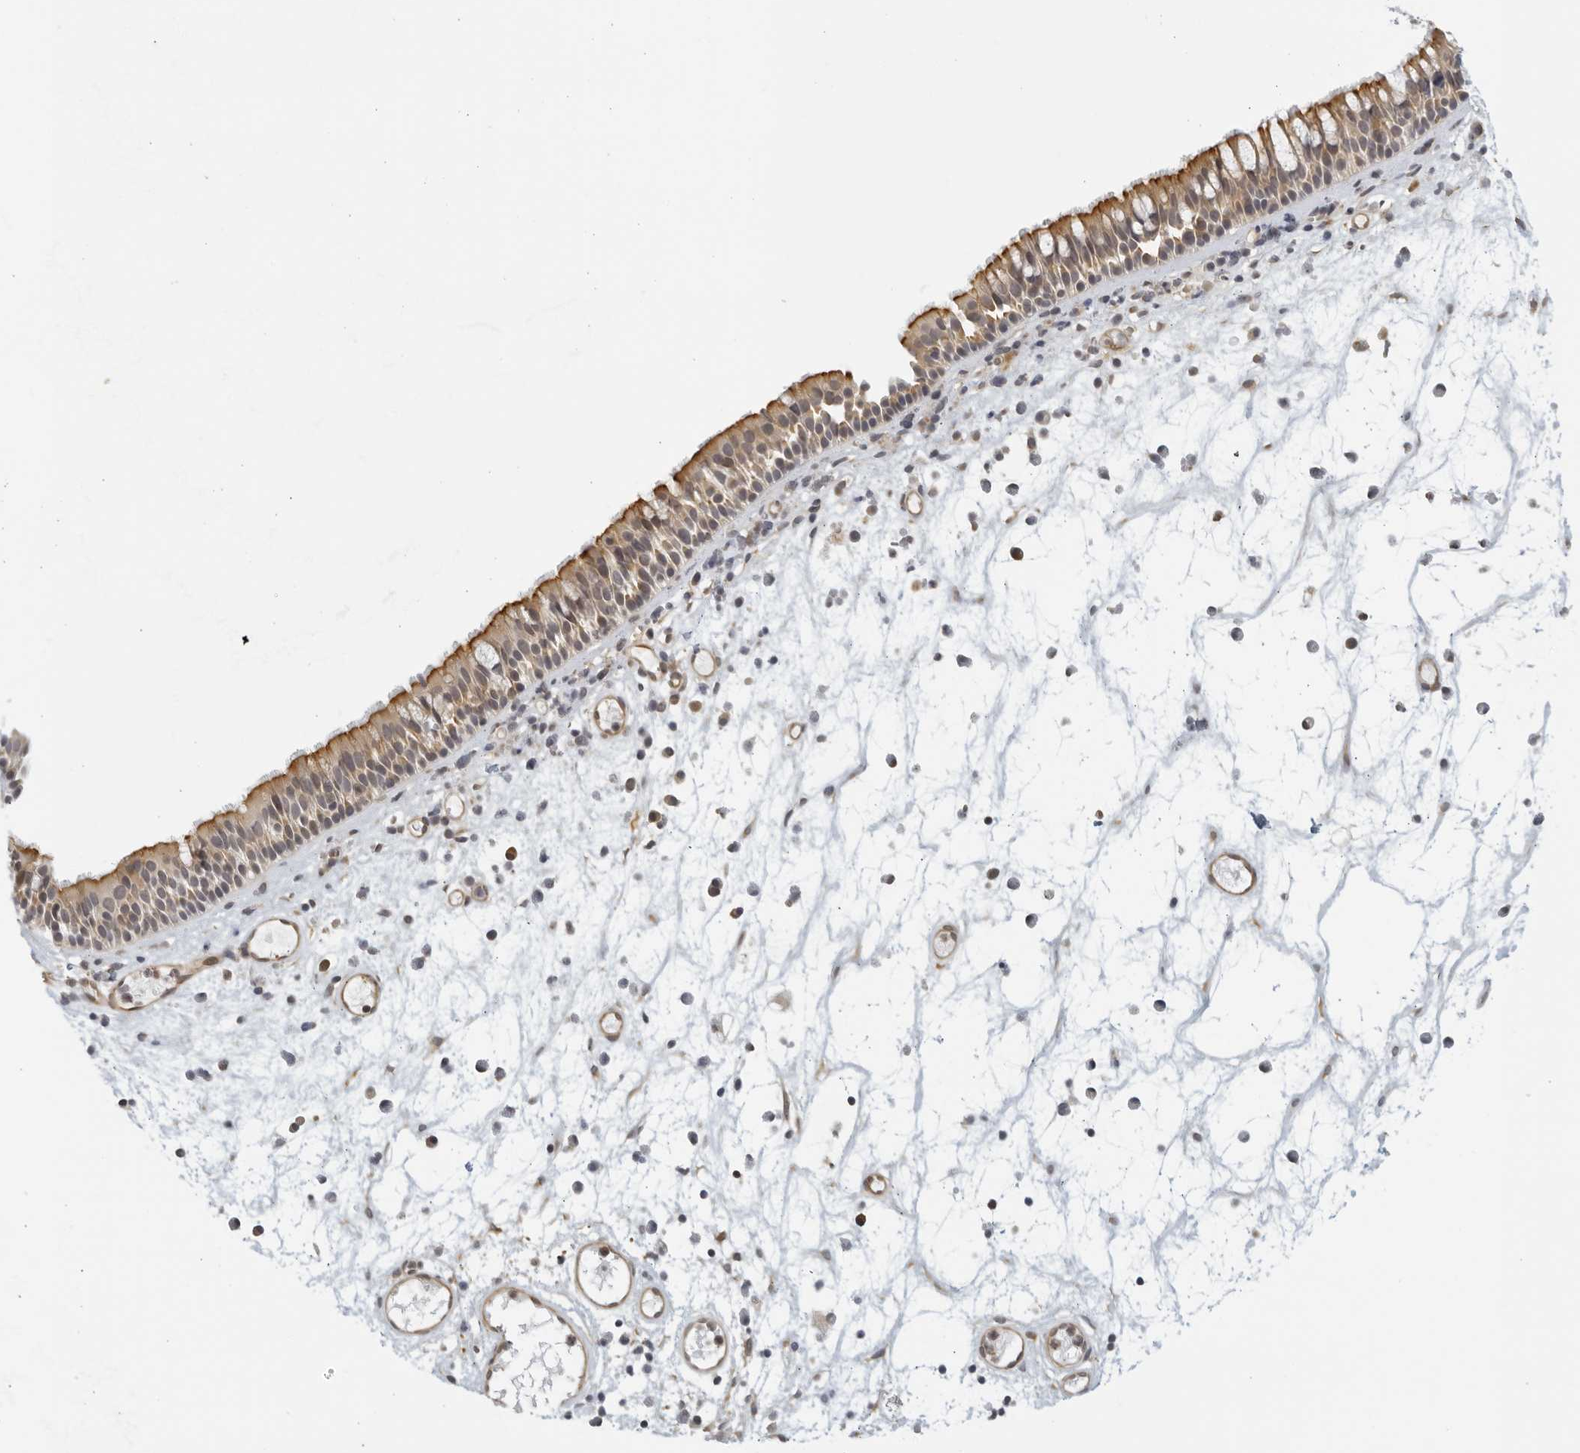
{"staining": {"intensity": "moderate", "quantity": "25%-75%", "location": "cytoplasmic/membranous"}, "tissue": "nasopharynx", "cell_type": "Respiratory epithelial cells", "image_type": "normal", "snomed": [{"axis": "morphology", "description": "Normal tissue, NOS"}, {"axis": "morphology", "description": "Inflammation, NOS"}, {"axis": "morphology", "description": "Malignant melanoma, Metastatic site"}, {"axis": "topography", "description": "Nasopharynx"}], "caption": "The photomicrograph displays immunohistochemical staining of unremarkable nasopharynx. There is moderate cytoplasmic/membranous expression is appreciated in approximately 25%-75% of respiratory epithelial cells. Immunohistochemistry (ihc) stains the protein of interest in brown and the nuclei are stained blue.", "gene": "SERTAD4", "patient": {"sex": "male", "age": 70}}